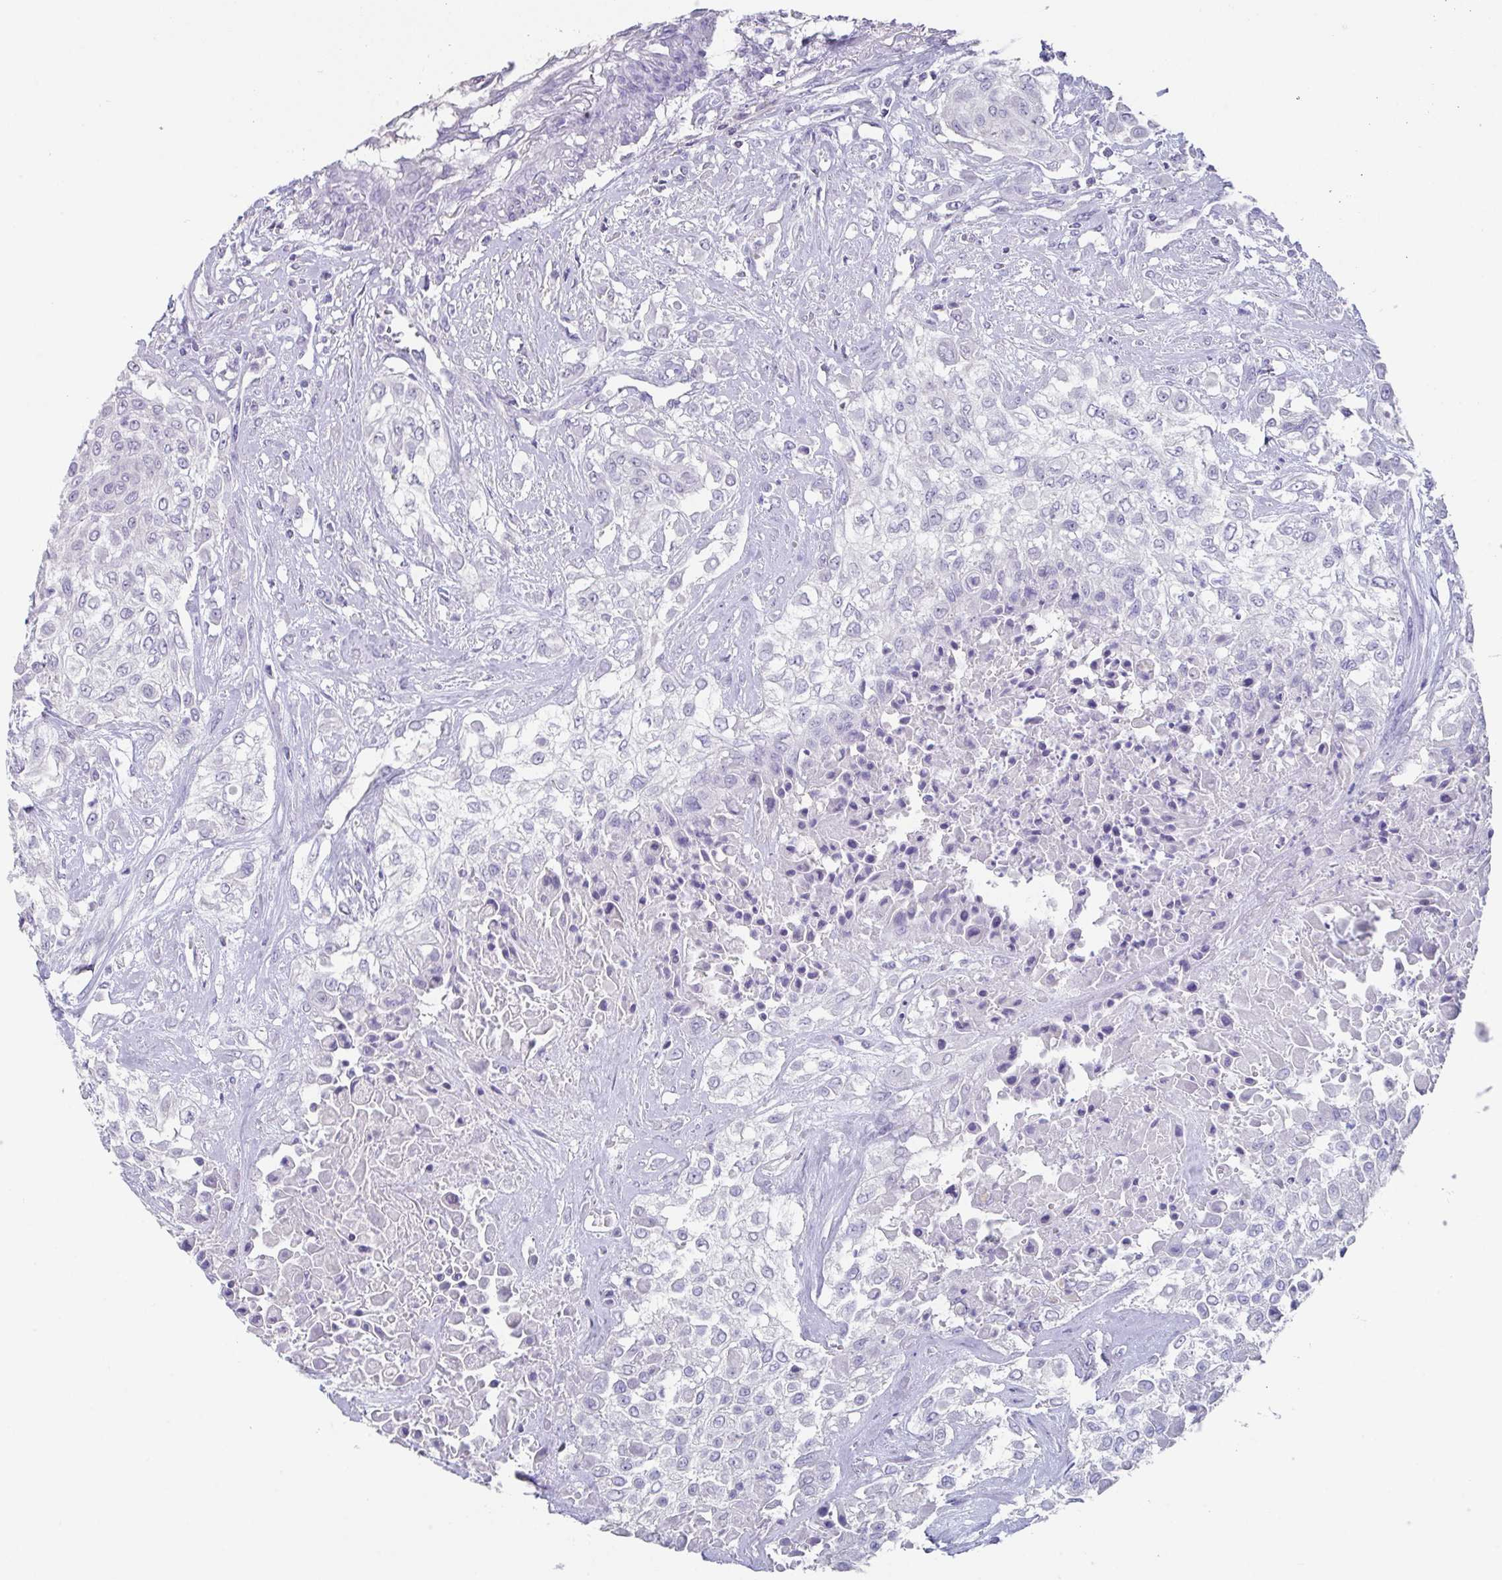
{"staining": {"intensity": "negative", "quantity": "none", "location": "none"}, "tissue": "urothelial cancer", "cell_type": "Tumor cells", "image_type": "cancer", "snomed": [{"axis": "morphology", "description": "Urothelial carcinoma, High grade"}, {"axis": "topography", "description": "Urinary bladder"}], "caption": "Image shows no protein positivity in tumor cells of urothelial carcinoma (high-grade) tissue.", "gene": "SLC44A4", "patient": {"sex": "male", "age": 57}}